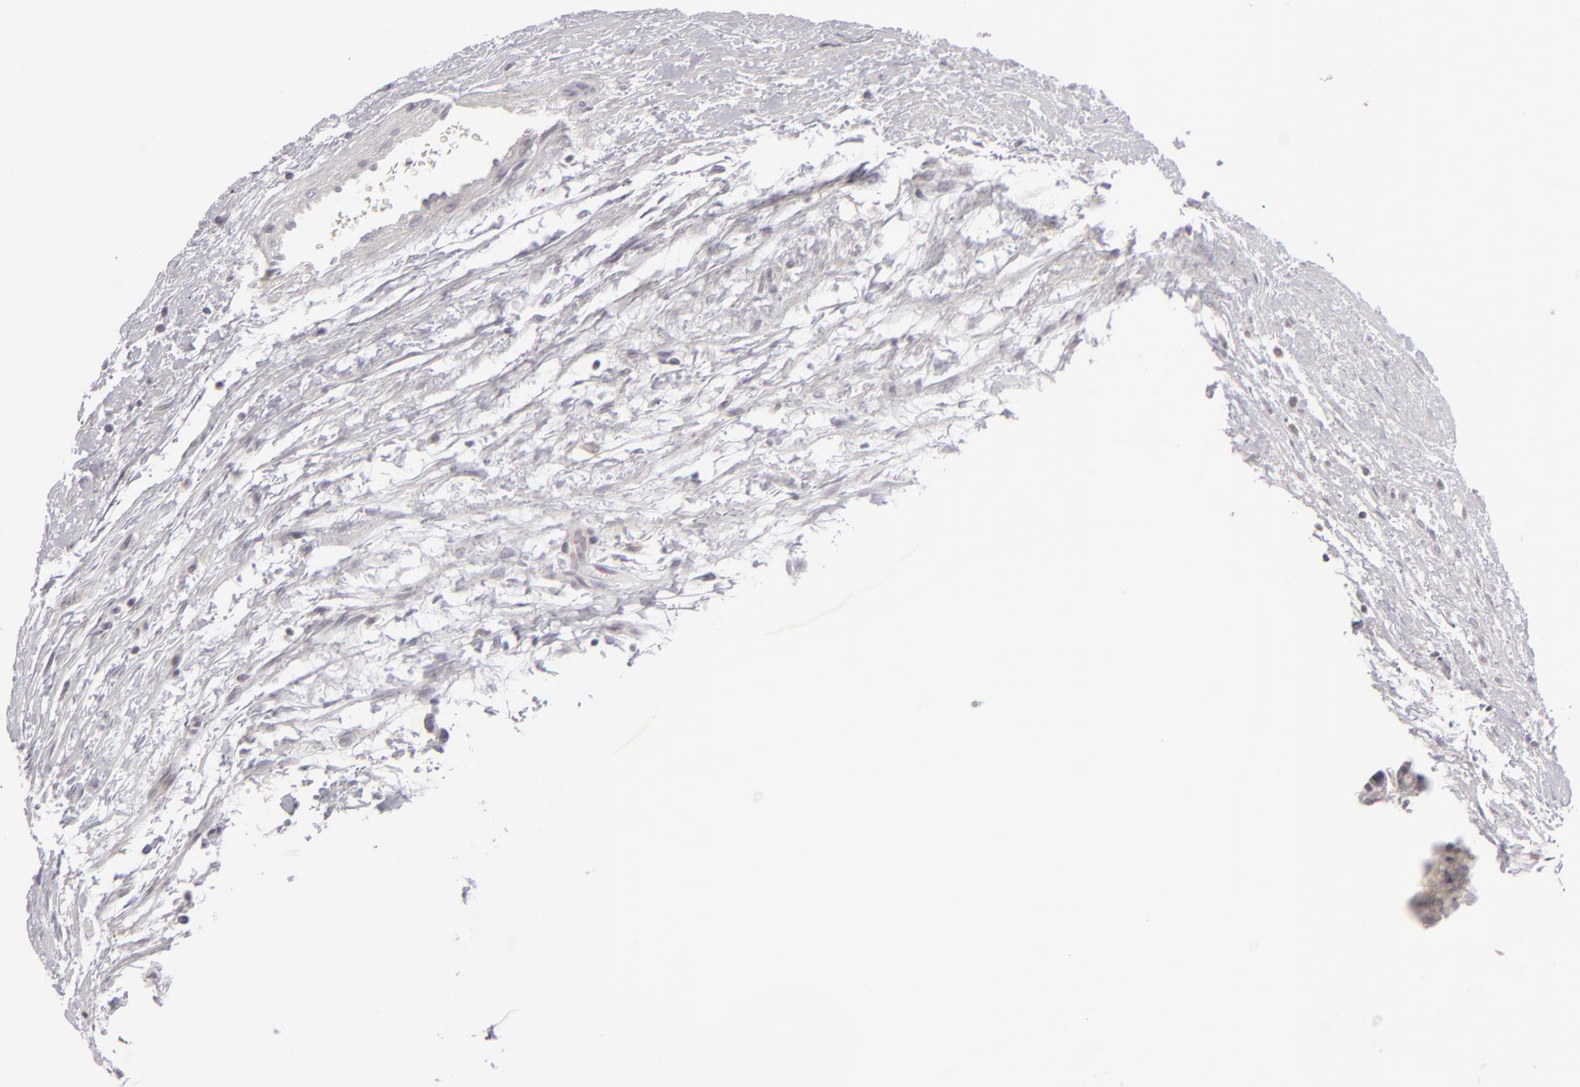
{"staining": {"intensity": "negative", "quantity": "none", "location": "none"}, "tissue": "testis cancer", "cell_type": "Tumor cells", "image_type": "cancer", "snomed": [{"axis": "morphology", "description": "Seminoma, NOS"}, {"axis": "topography", "description": "Testis"}], "caption": "Human testis seminoma stained for a protein using immunohistochemistry shows no positivity in tumor cells.", "gene": "SIX1", "patient": {"sex": "male", "age": 43}}